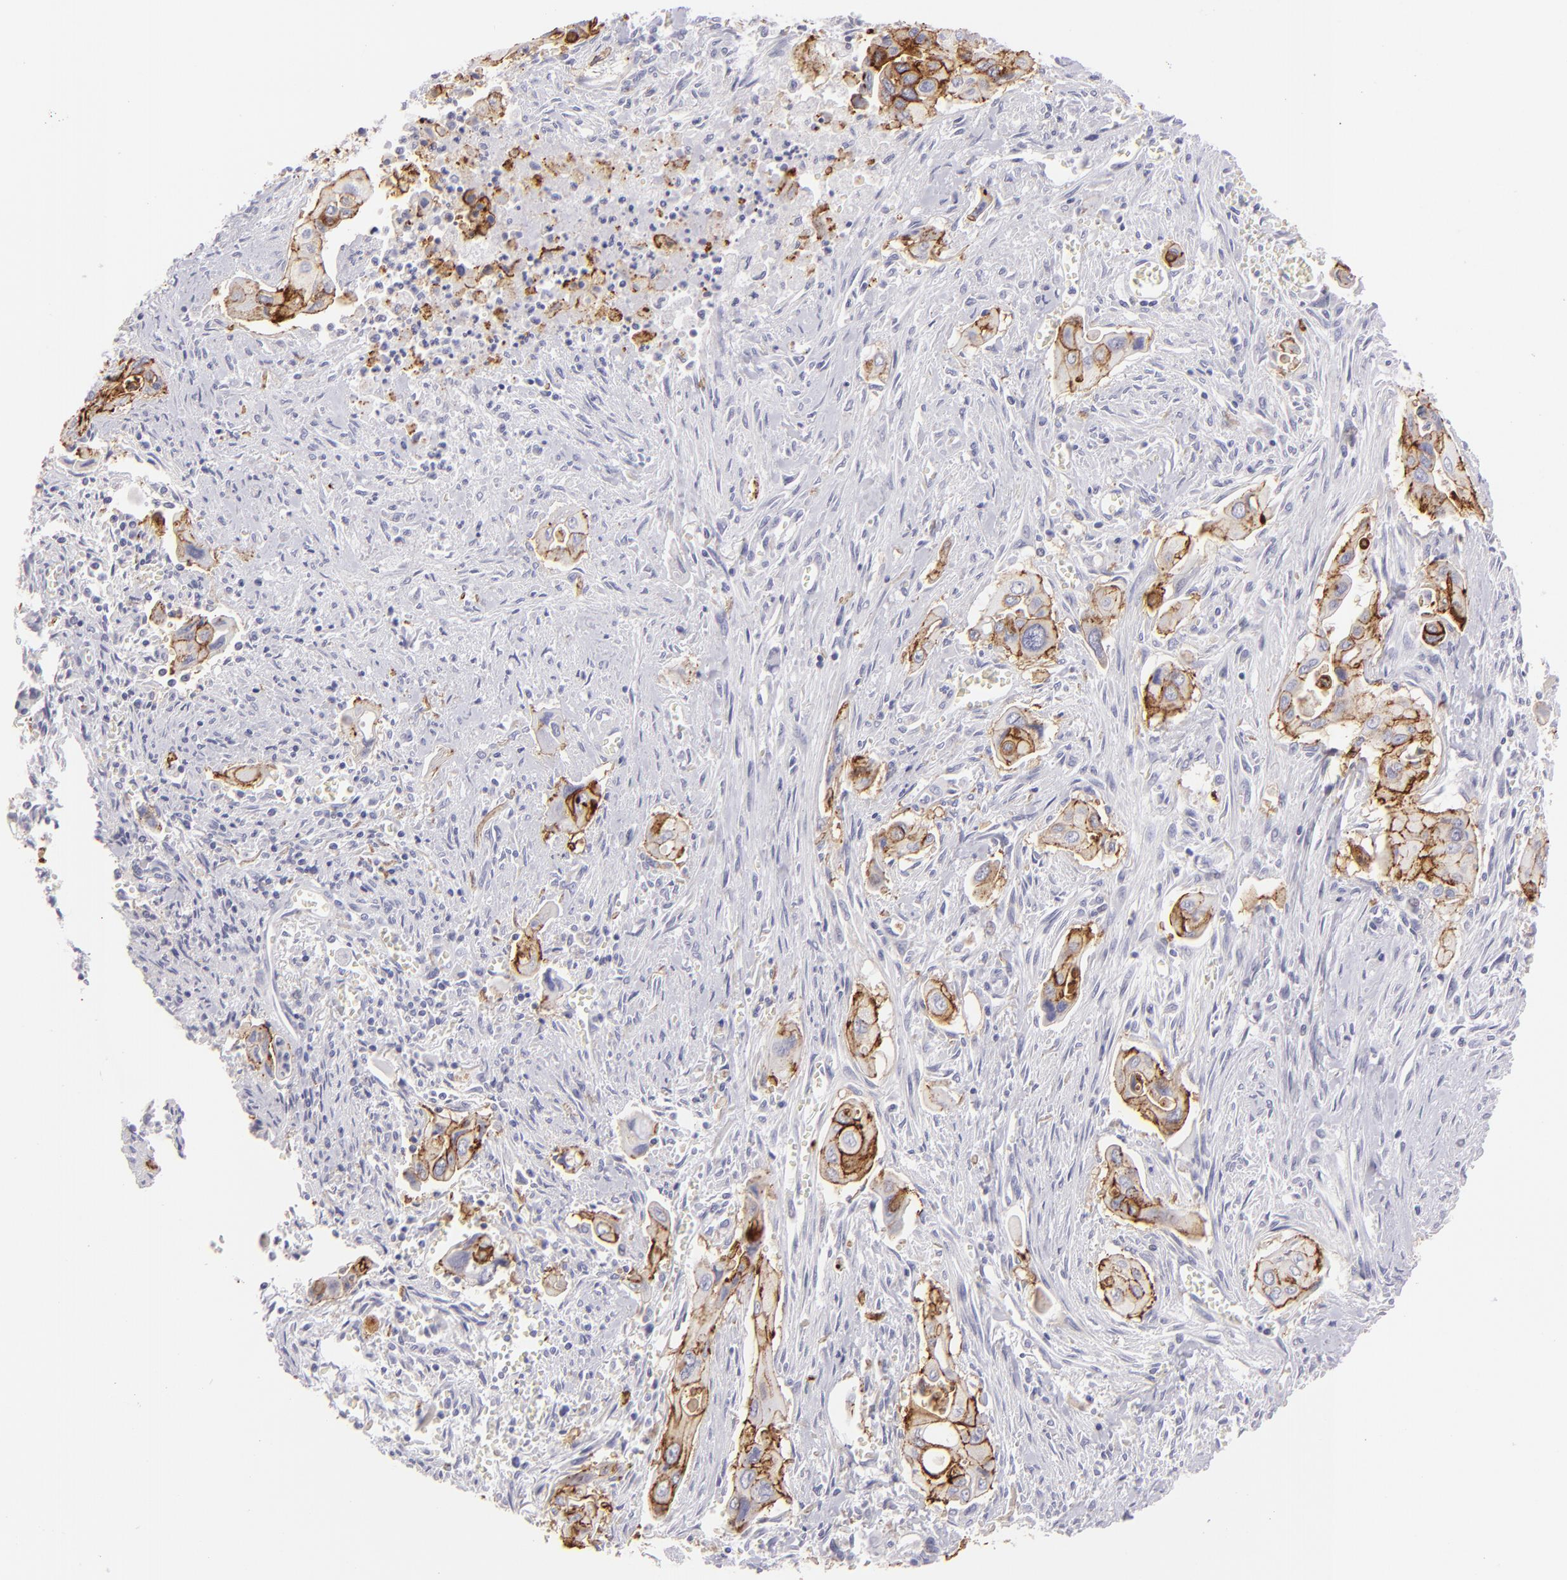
{"staining": {"intensity": "moderate", "quantity": ">75%", "location": "cytoplasmic/membranous"}, "tissue": "pancreatic cancer", "cell_type": "Tumor cells", "image_type": "cancer", "snomed": [{"axis": "morphology", "description": "Adenocarcinoma, NOS"}, {"axis": "topography", "description": "Pancreas"}], "caption": "Tumor cells show medium levels of moderate cytoplasmic/membranous staining in about >75% of cells in human pancreatic cancer (adenocarcinoma).", "gene": "CLDN4", "patient": {"sex": "male", "age": 77}}